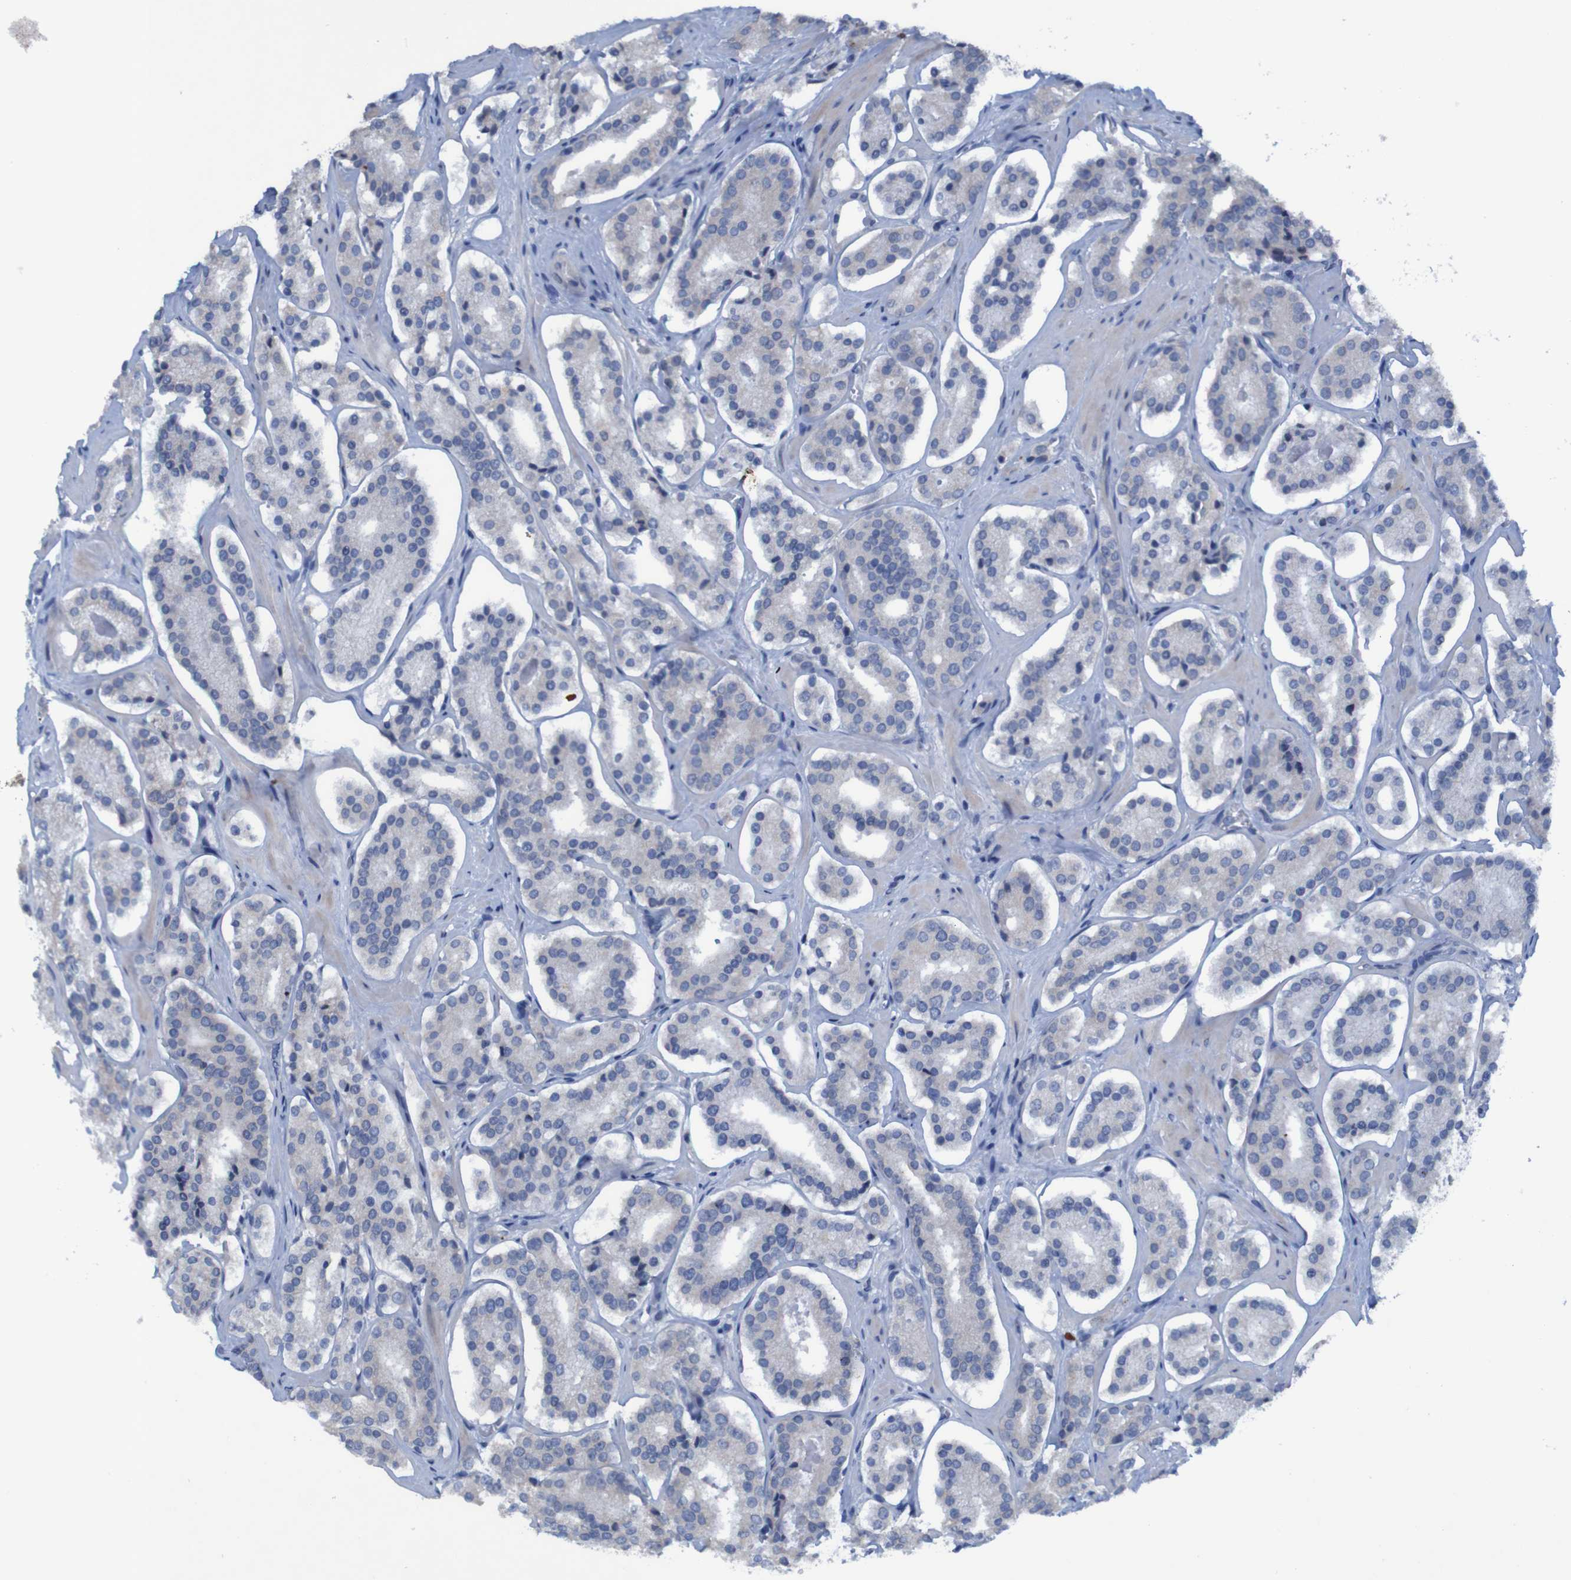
{"staining": {"intensity": "negative", "quantity": "none", "location": "none"}, "tissue": "prostate cancer", "cell_type": "Tumor cells", "image_type": "cancer", "snomed": [{"axis": "morphology", "description": "Adenocarcinoma, High grade"}, {"axis": "topography", "description": "Prostate"}], "caption": "This is a image of immunohistochemistry staining of prostate cancer (high-grade adenocarcinoma), which shows no staining in tumor cells.", "gene": "CLDN18", "patient": {"sex": "male", "age": 60}}